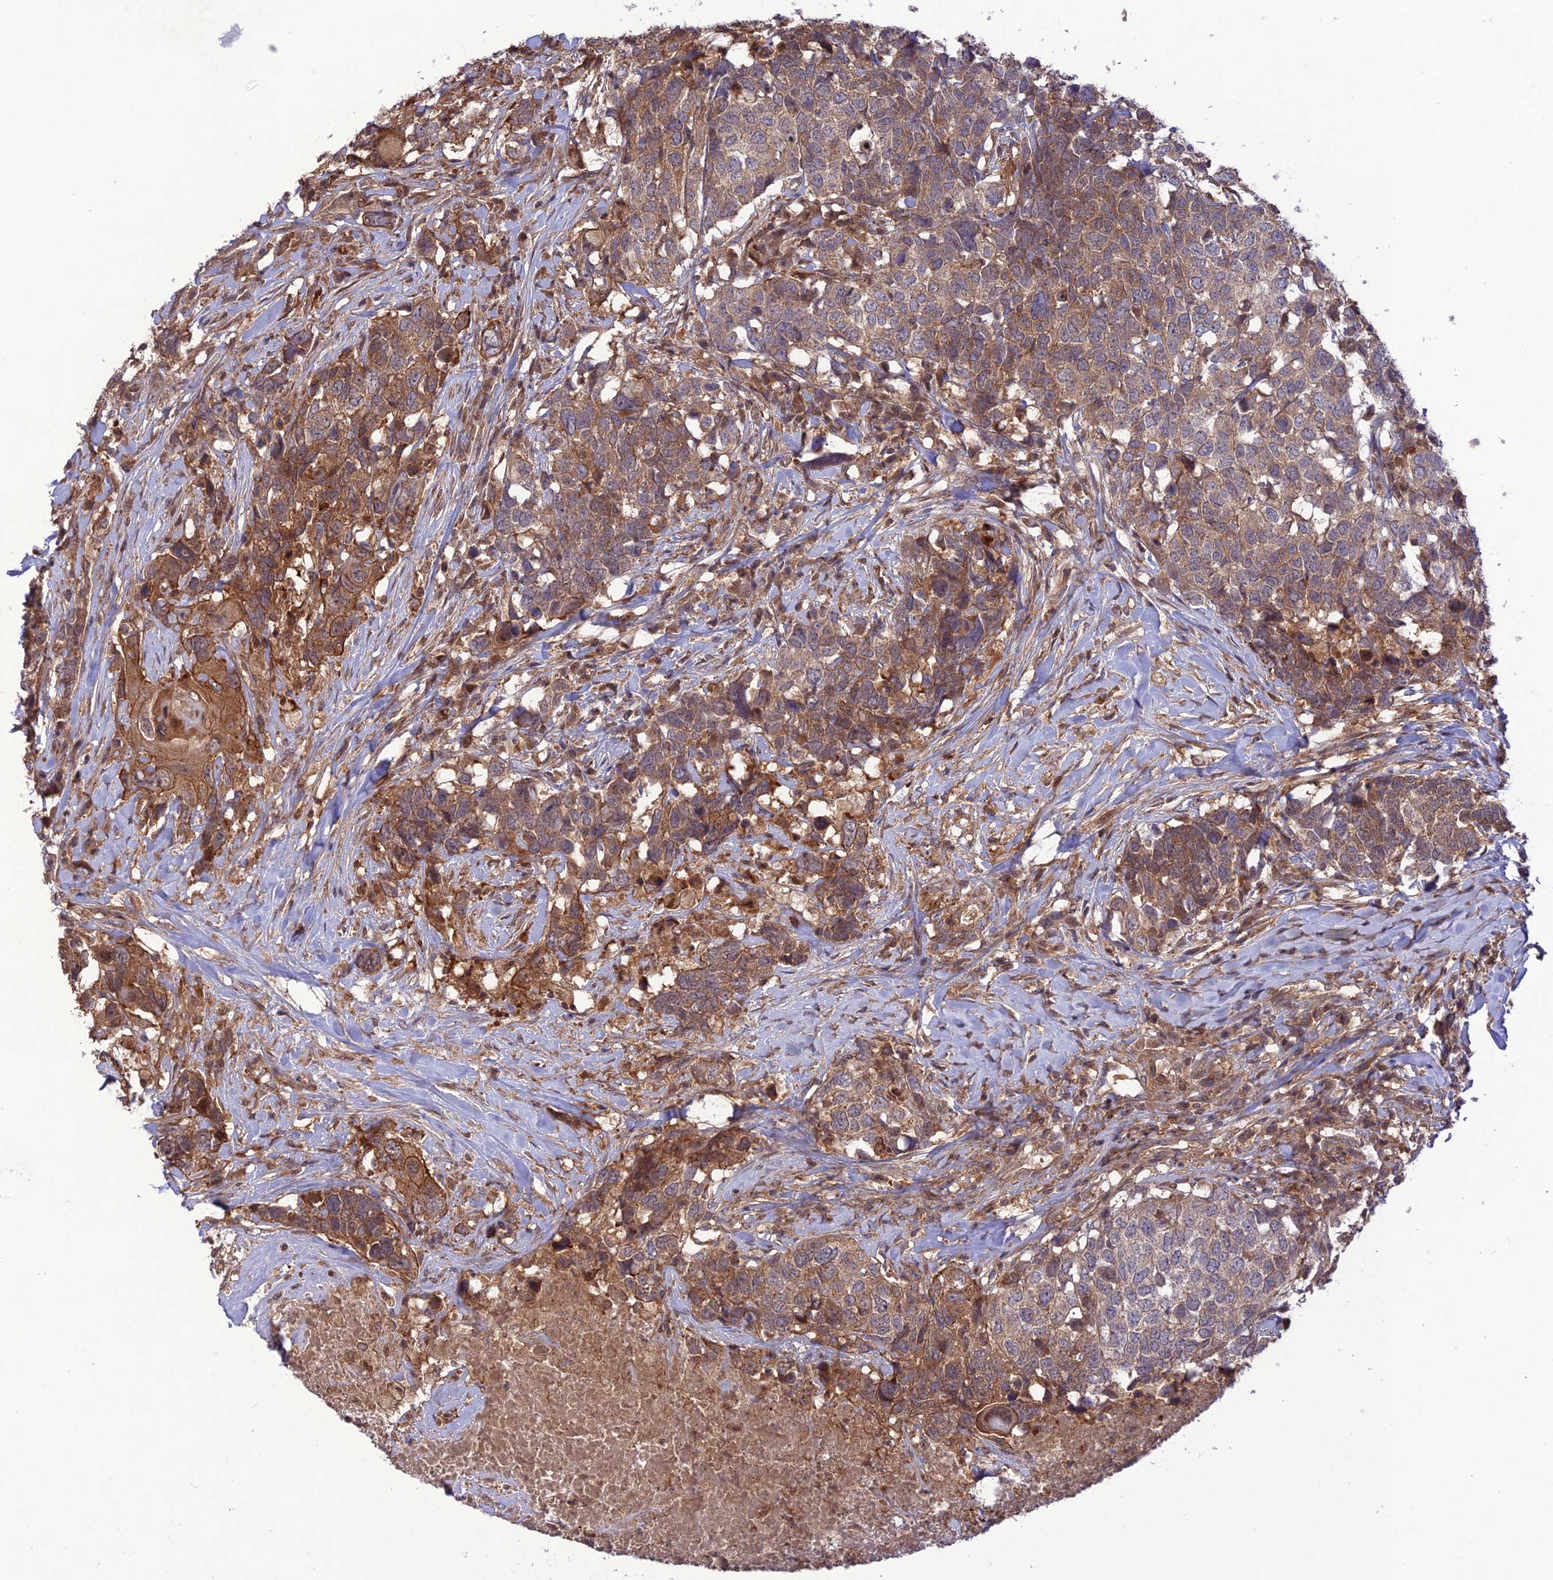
{"staining": {"intensity": "moderate", "quantity": ">75%", "location": "cytoplasmic/membranous"}, "tissue": "head and neck cancer", "cell_type": "Tumor cells", "image_type": "cancer", "snomed": [{"axis": "morphology", "description": "Squamous cell carcinoma, NOS"}, {"axis": "topography", "description": "Head-Neck"}], "caption": "Brown immunohistochemical staining in squamous cell carcinoma (head and neck) exhibits moderate cytoplasmic/membranous staining in about >75% of tumor cells. (DAB IHC with brightfield microscopy, high magnification).", "gene": "FCHSD1", "patient": {"sex": "male", "age": 66}}